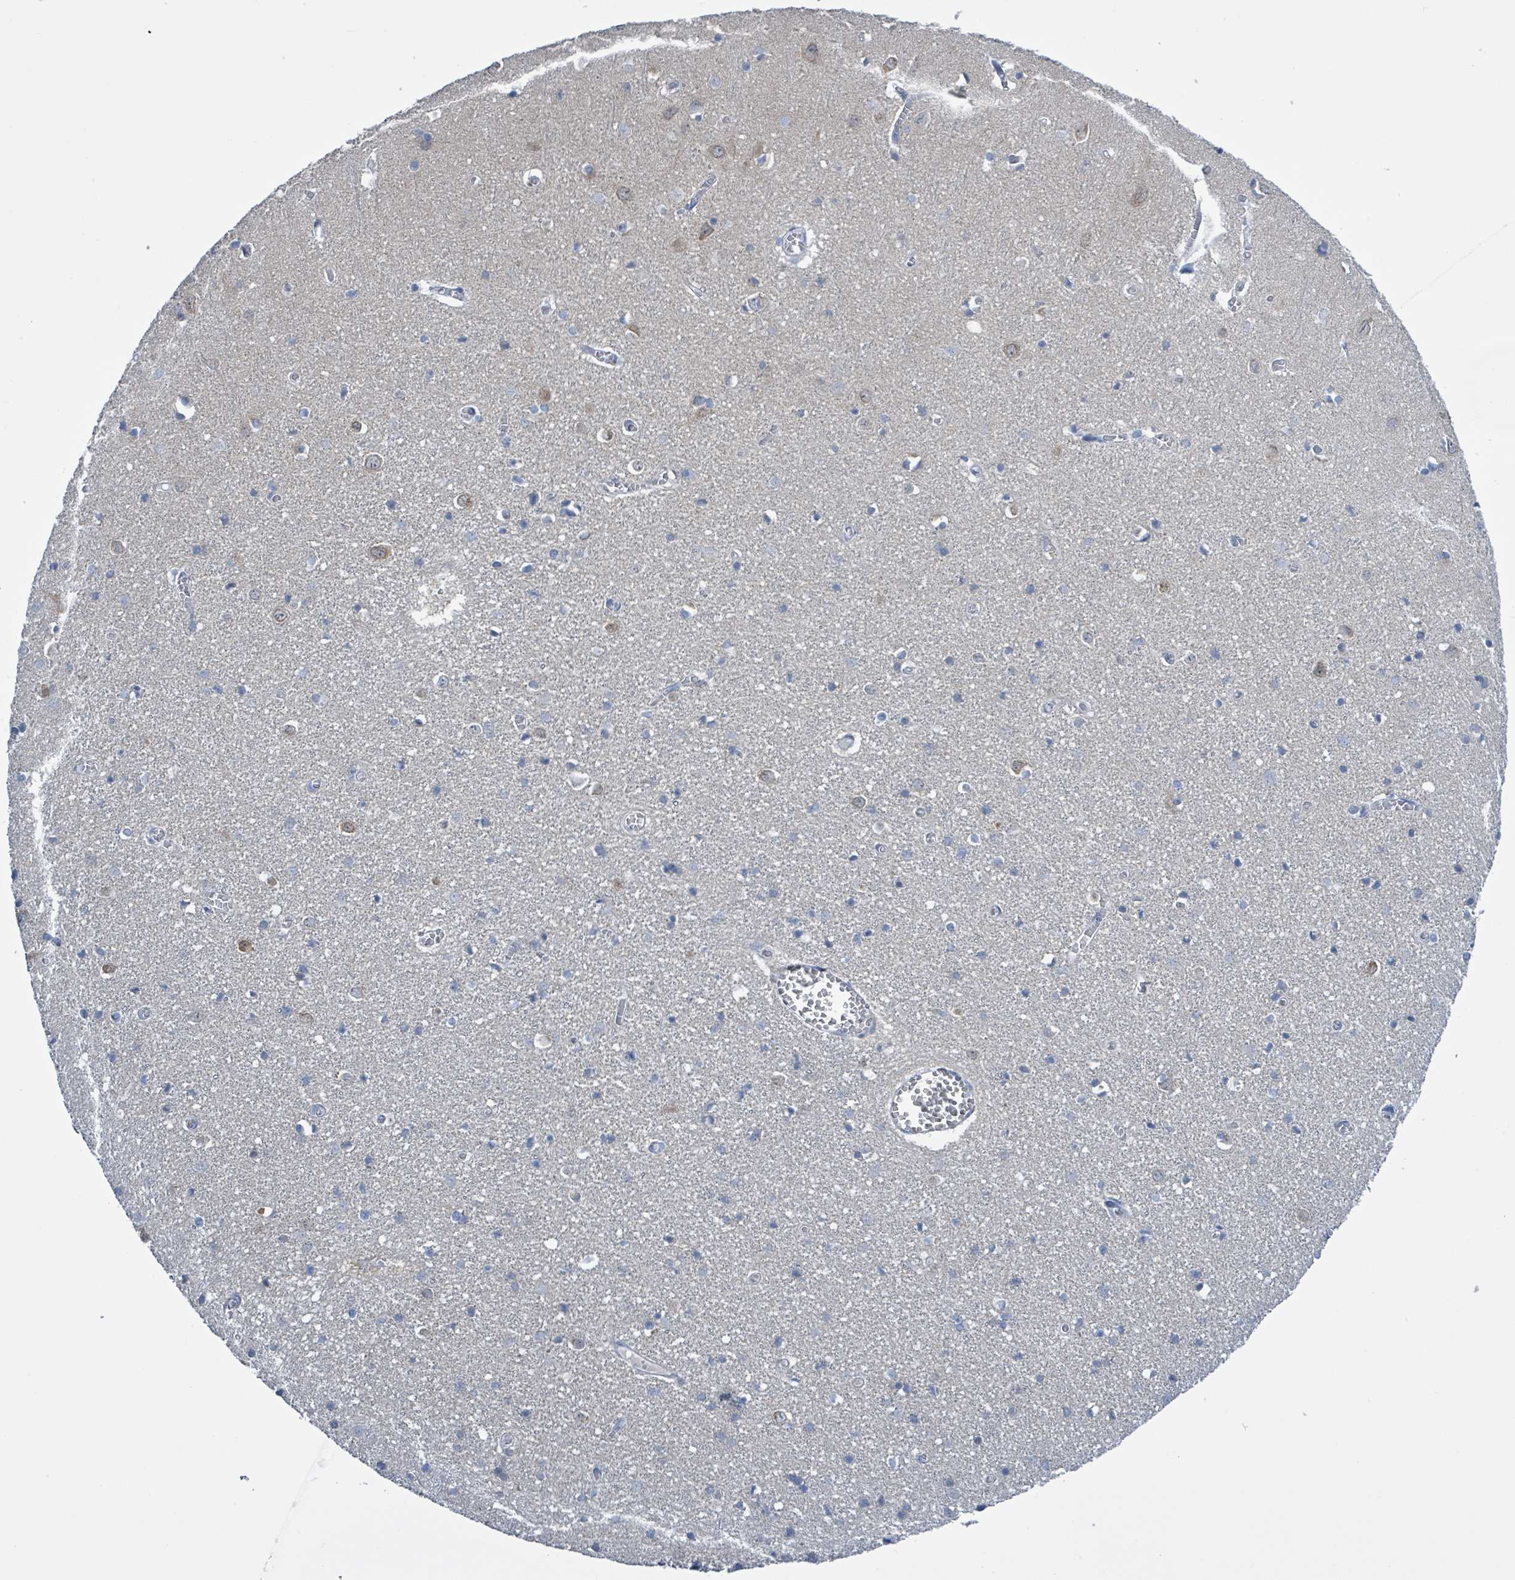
{"staining": {"intensity": "negative", "quantity": "none", "location": "none"}, "tissue": "cerebral cortex", "cell_type": "Endothelial cells", "image_type": "normal", "snomed": [{"axis": "morphology", "description": "Normal tissue, NOS"}, {"axis": "topography", "description": "Cerebral cortex"}], "caption": "The histopathology image reveals no staining of endothelial cells in unremarkable cerebral cortex.", "gene": "DGKZ", "patient": {"sex": "female", "age": 64}}